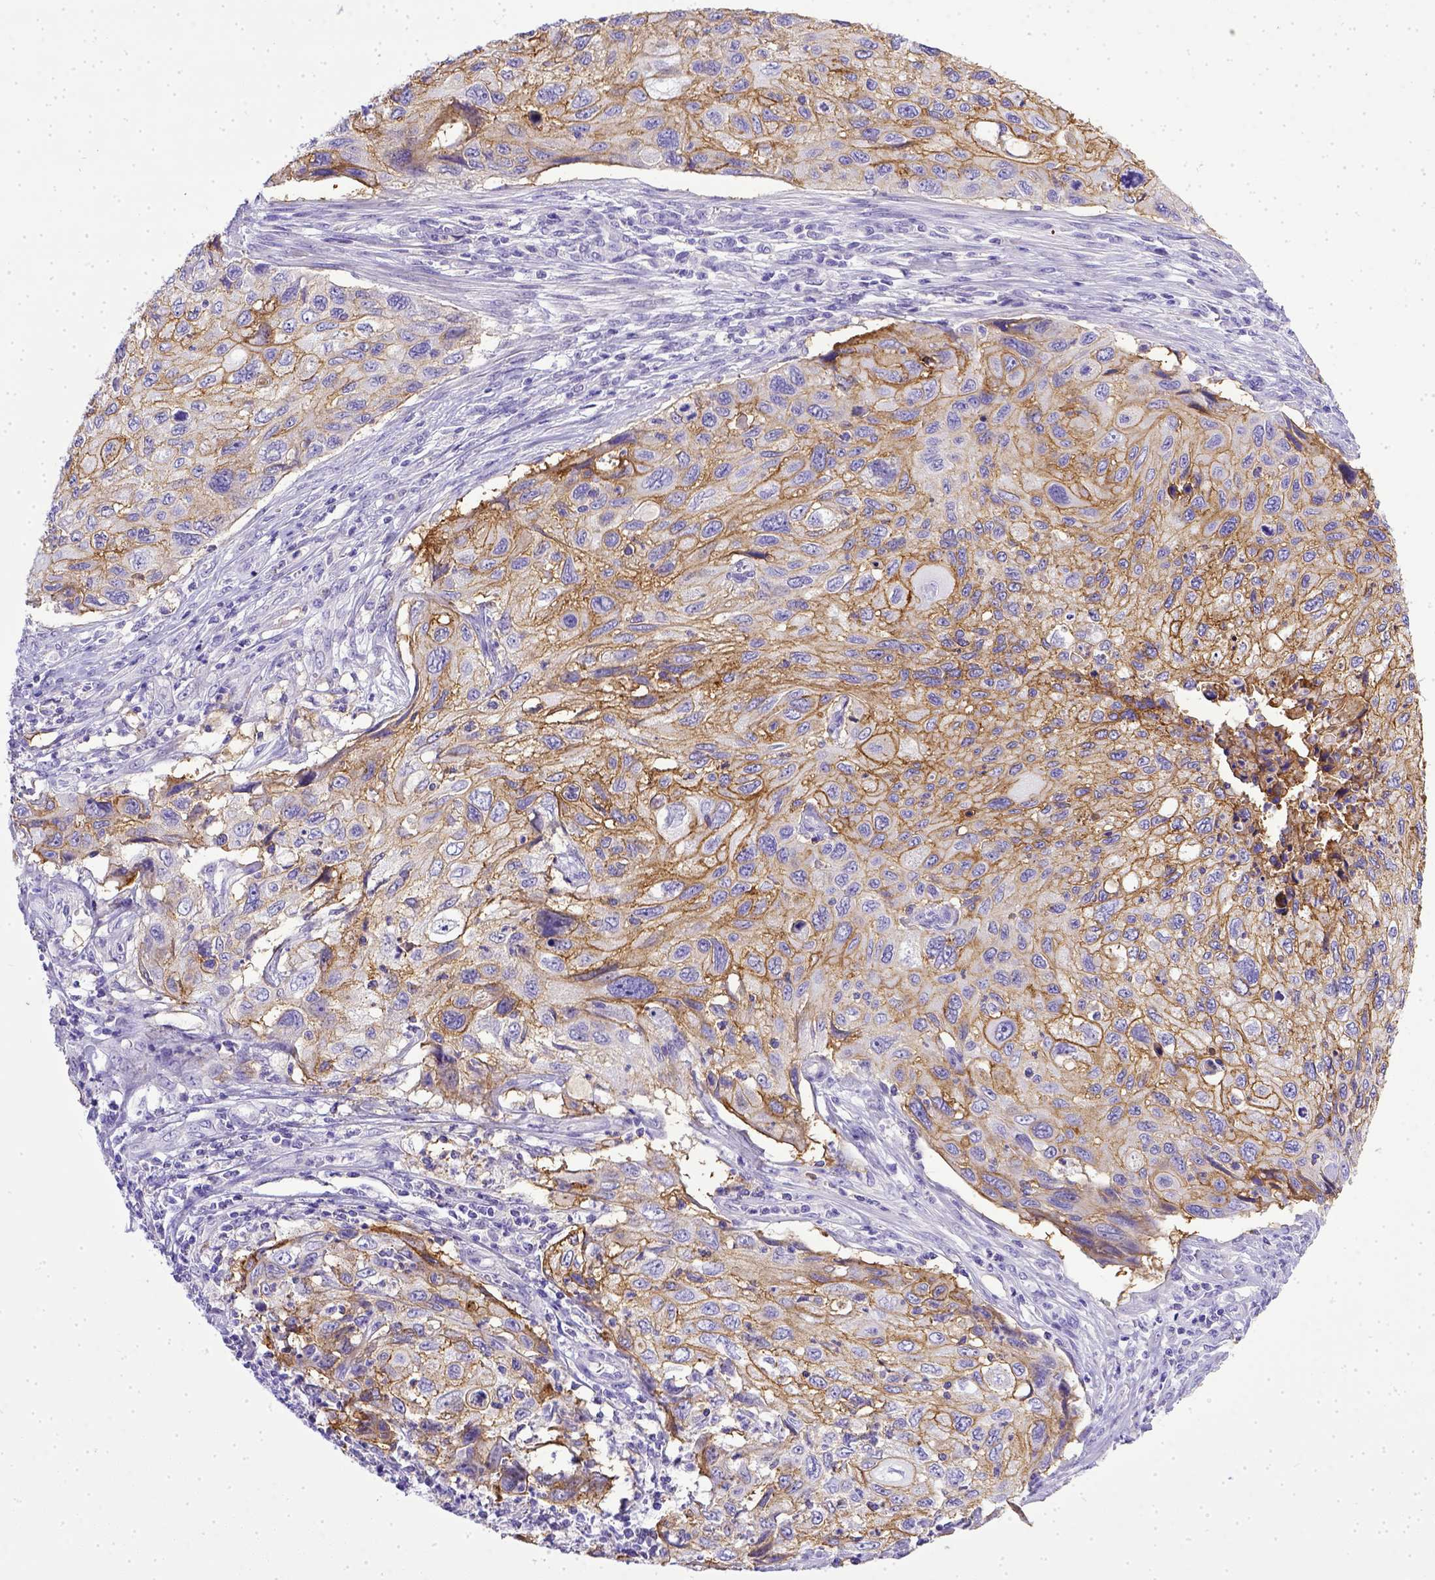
{"staining": {"intensity": "moderate", "quantity": ">75%", "location": "cytoplasmic/membranous"}, "tissue": "cervical cancer", "cell_type": "Tumor cells", "image_type": "cancer", "snomed": [{"axis": "morphology", "description": "Squamous cell carcinoma, NOS"}, {"axis": "topography", "description": "Cervix"}], "caption": "Squamous cell carcinoma (cervical) was stained to show a protein in brown. There is medium levels of moderate cytoplasmic/membranous staining in approximately >75% of tumor cells.", "gene": "BTN1A1", "patient": {"sex": "female", "age": 70}}